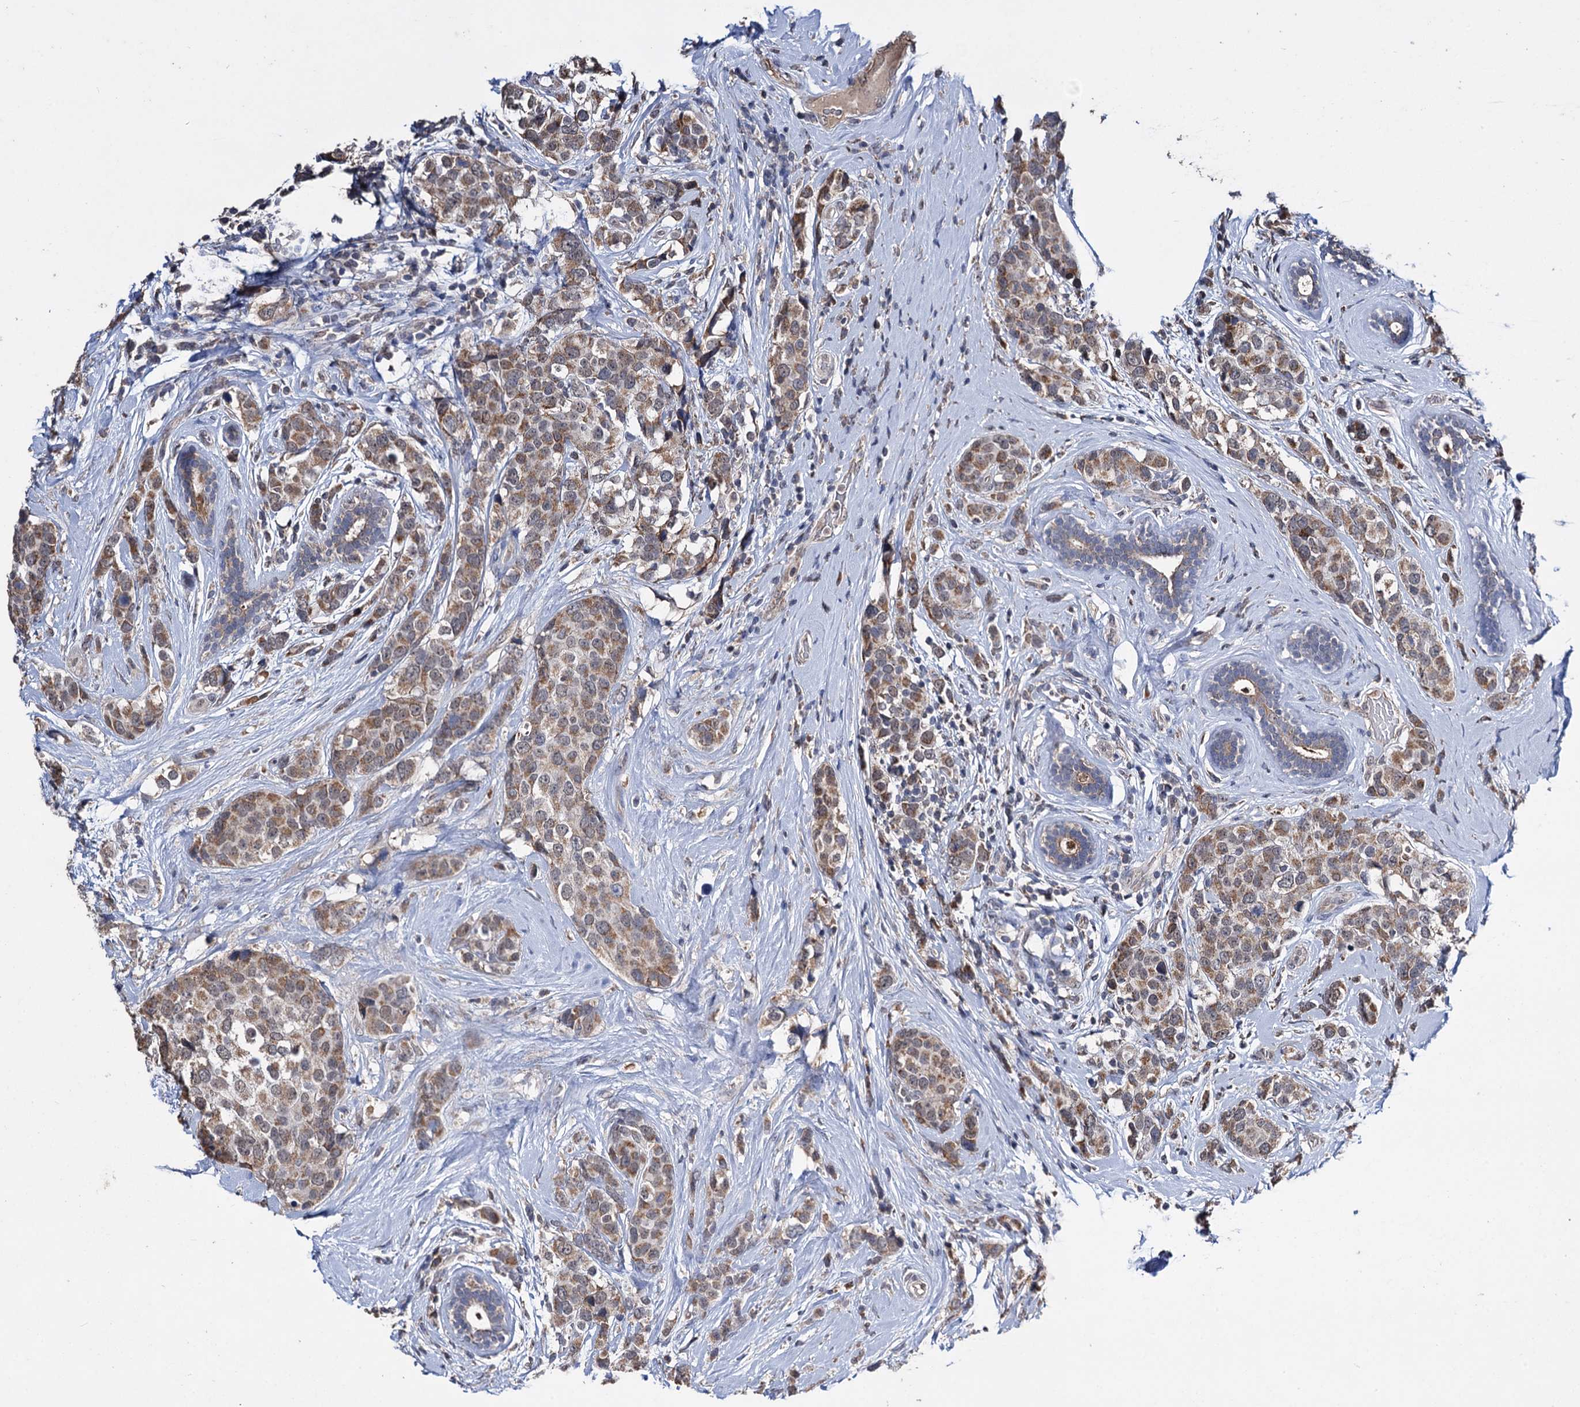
{"staining": {"intensity": "moderate", "quantity": ">75%", "location": "cytoplasmic/membranous"}, "tissue": "breast cancer", "cell_type": "Tumor cells", "image_type": "cancer", "snomed": [{"axis": "morphology", "description": "Lobular carcinoma"}, {"axis": "topography", "description": "Breast"}], "caption": "Immunohistochemistry image of human breast cancer (lobular carcinoma) stained for a protein (brown), which demonstrates medium levels of moderate cytoplasmic/membranous staining in about >75% of tumor cells.", "gene": "CLPB", "patient": {"sex": "female", "age": 59}}